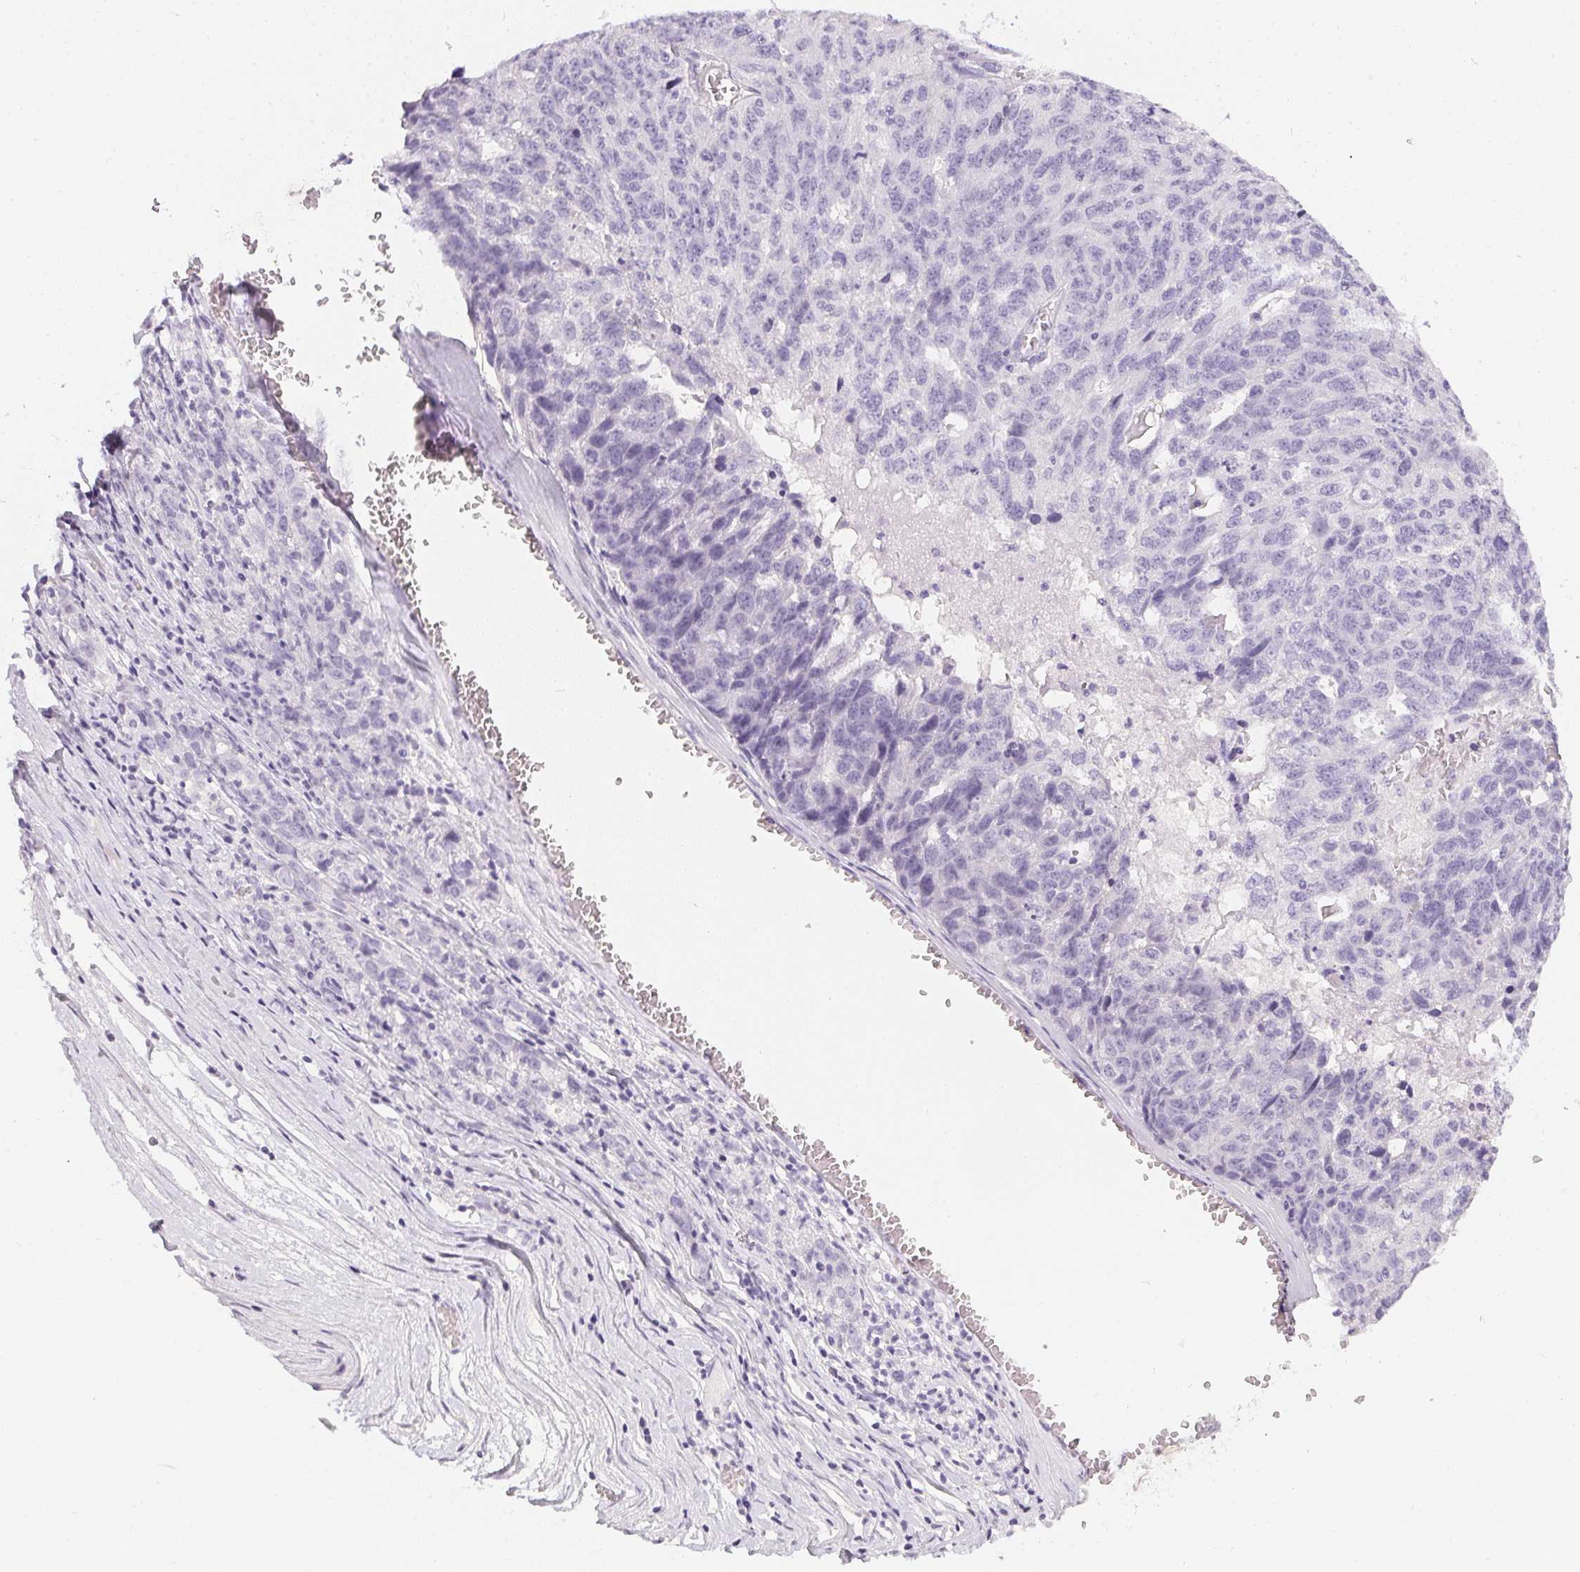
{"staining": {"intensity": "negative", "quantity": "none", "location": "none"}, "tissue": "ovarian cancer", "cell_type": "Tumor cells", "image_type": "cancer", "snomed": [{"axis": "morphology", "description": "Cystadenocarcinoma, serous, NOS"}, {"axis": "topography", "description": "Ovary"}], "caption": "The micrograph displays no staining of tumor cells in serous cystadenocarcinoma (ovarian).", "gene": "PPY", "patient": {"sex": "female", "age": 71}}